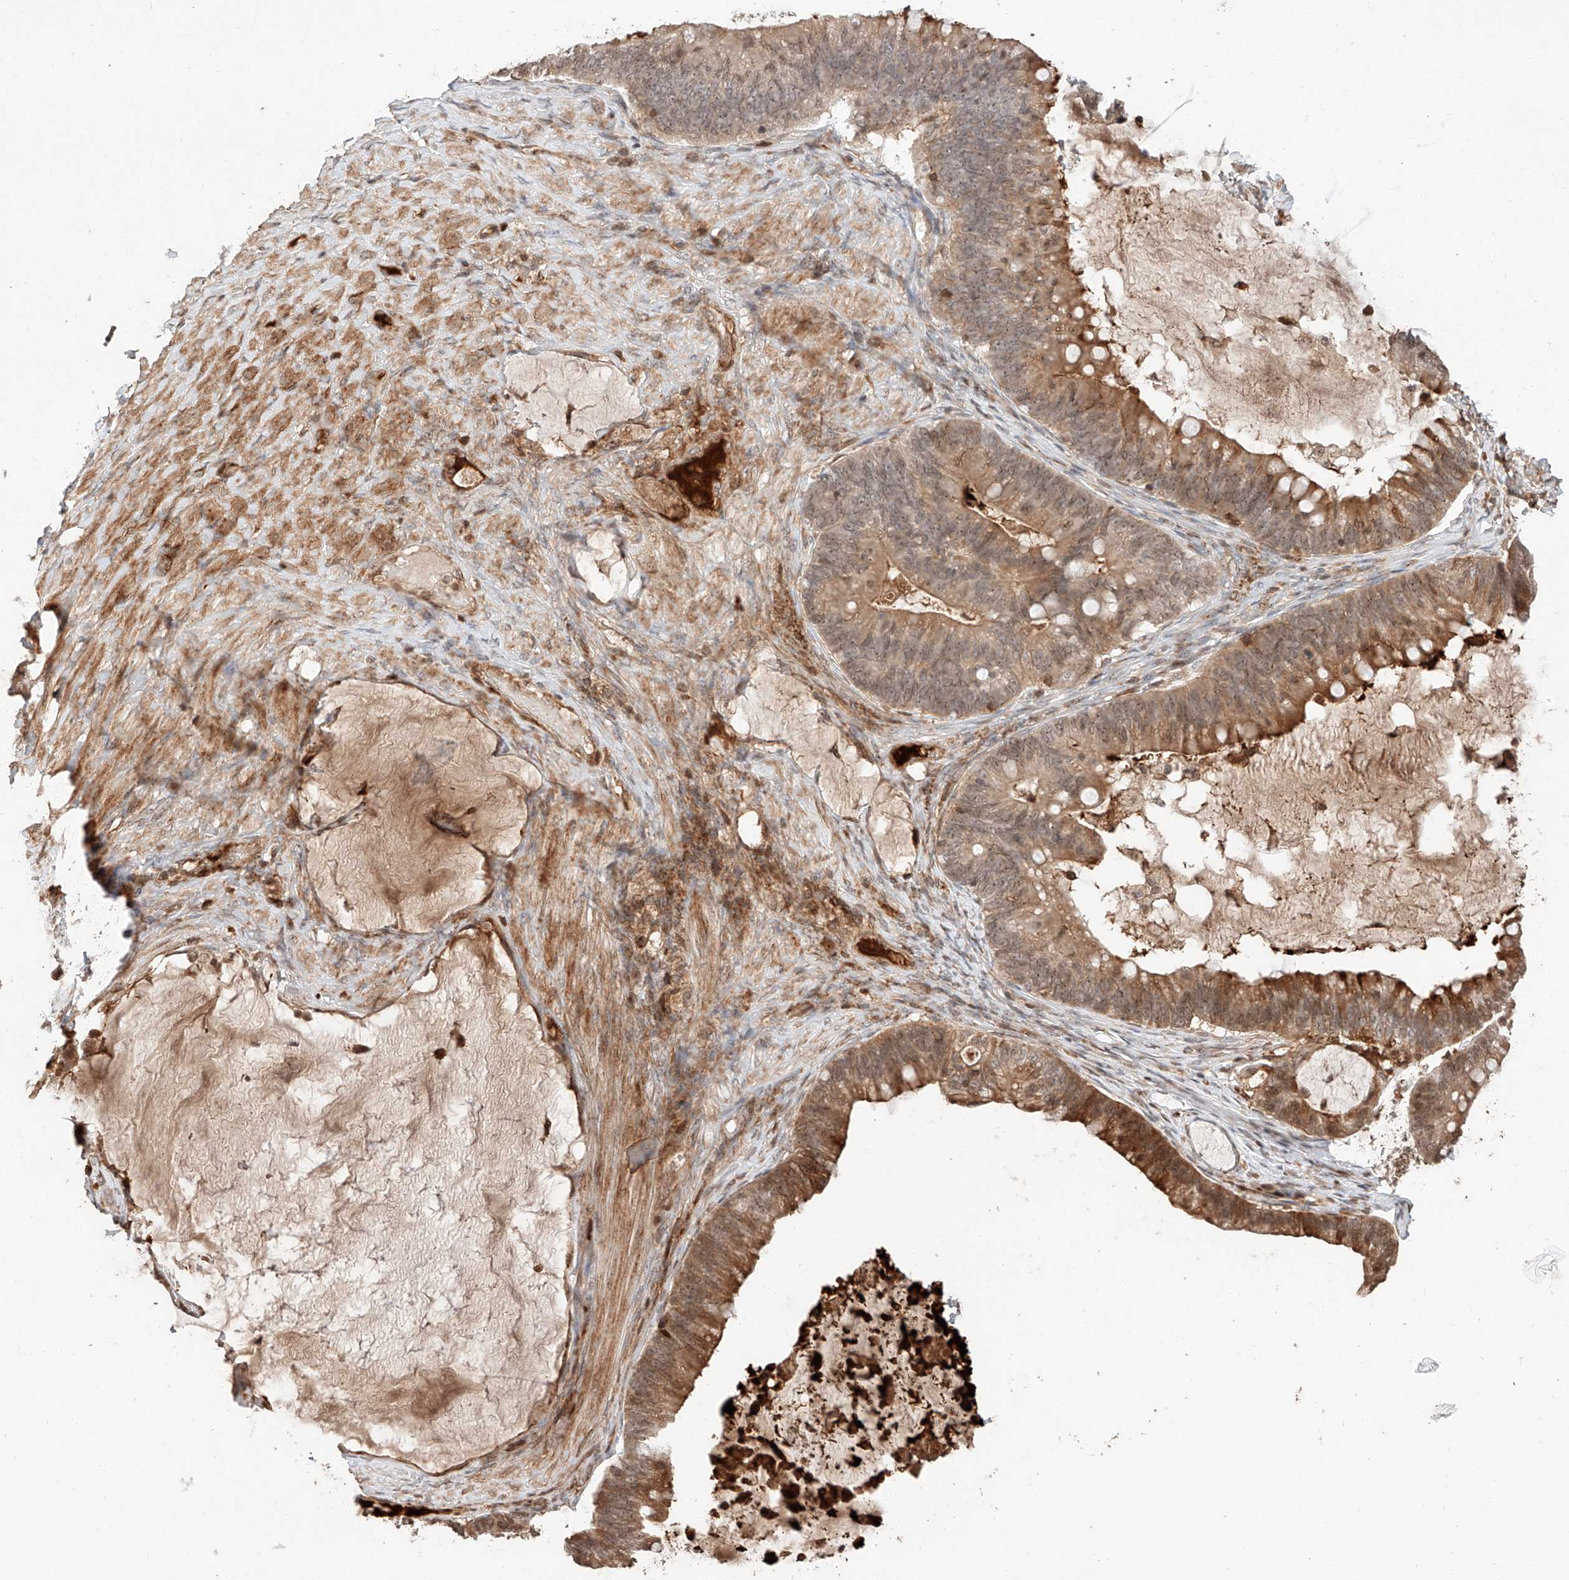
{"staining": {"intensity": "moderate", "quantity": "25%-75%", "location": "cytoplasmic/membranous"}, "tissue": "ovarian cancer", "cell_type": "Tumor cells", "image_type": "cancer", "snomed": [{"axis": "morphology", "description": "Cystadenocarcinoma, mucinous, NOS"}, {"axis": "topography", "description": "Ovary"}], "caption": "This is a photomicrograph of immunohistochemistry staining of mucinous cystadenocarcinoma (ovarian), which shows moderate expression in the cytoplasmic/membranous of tumor cells.", "gene": "ARHGAP33", "patient": {"sex": "female", "age": 61}}